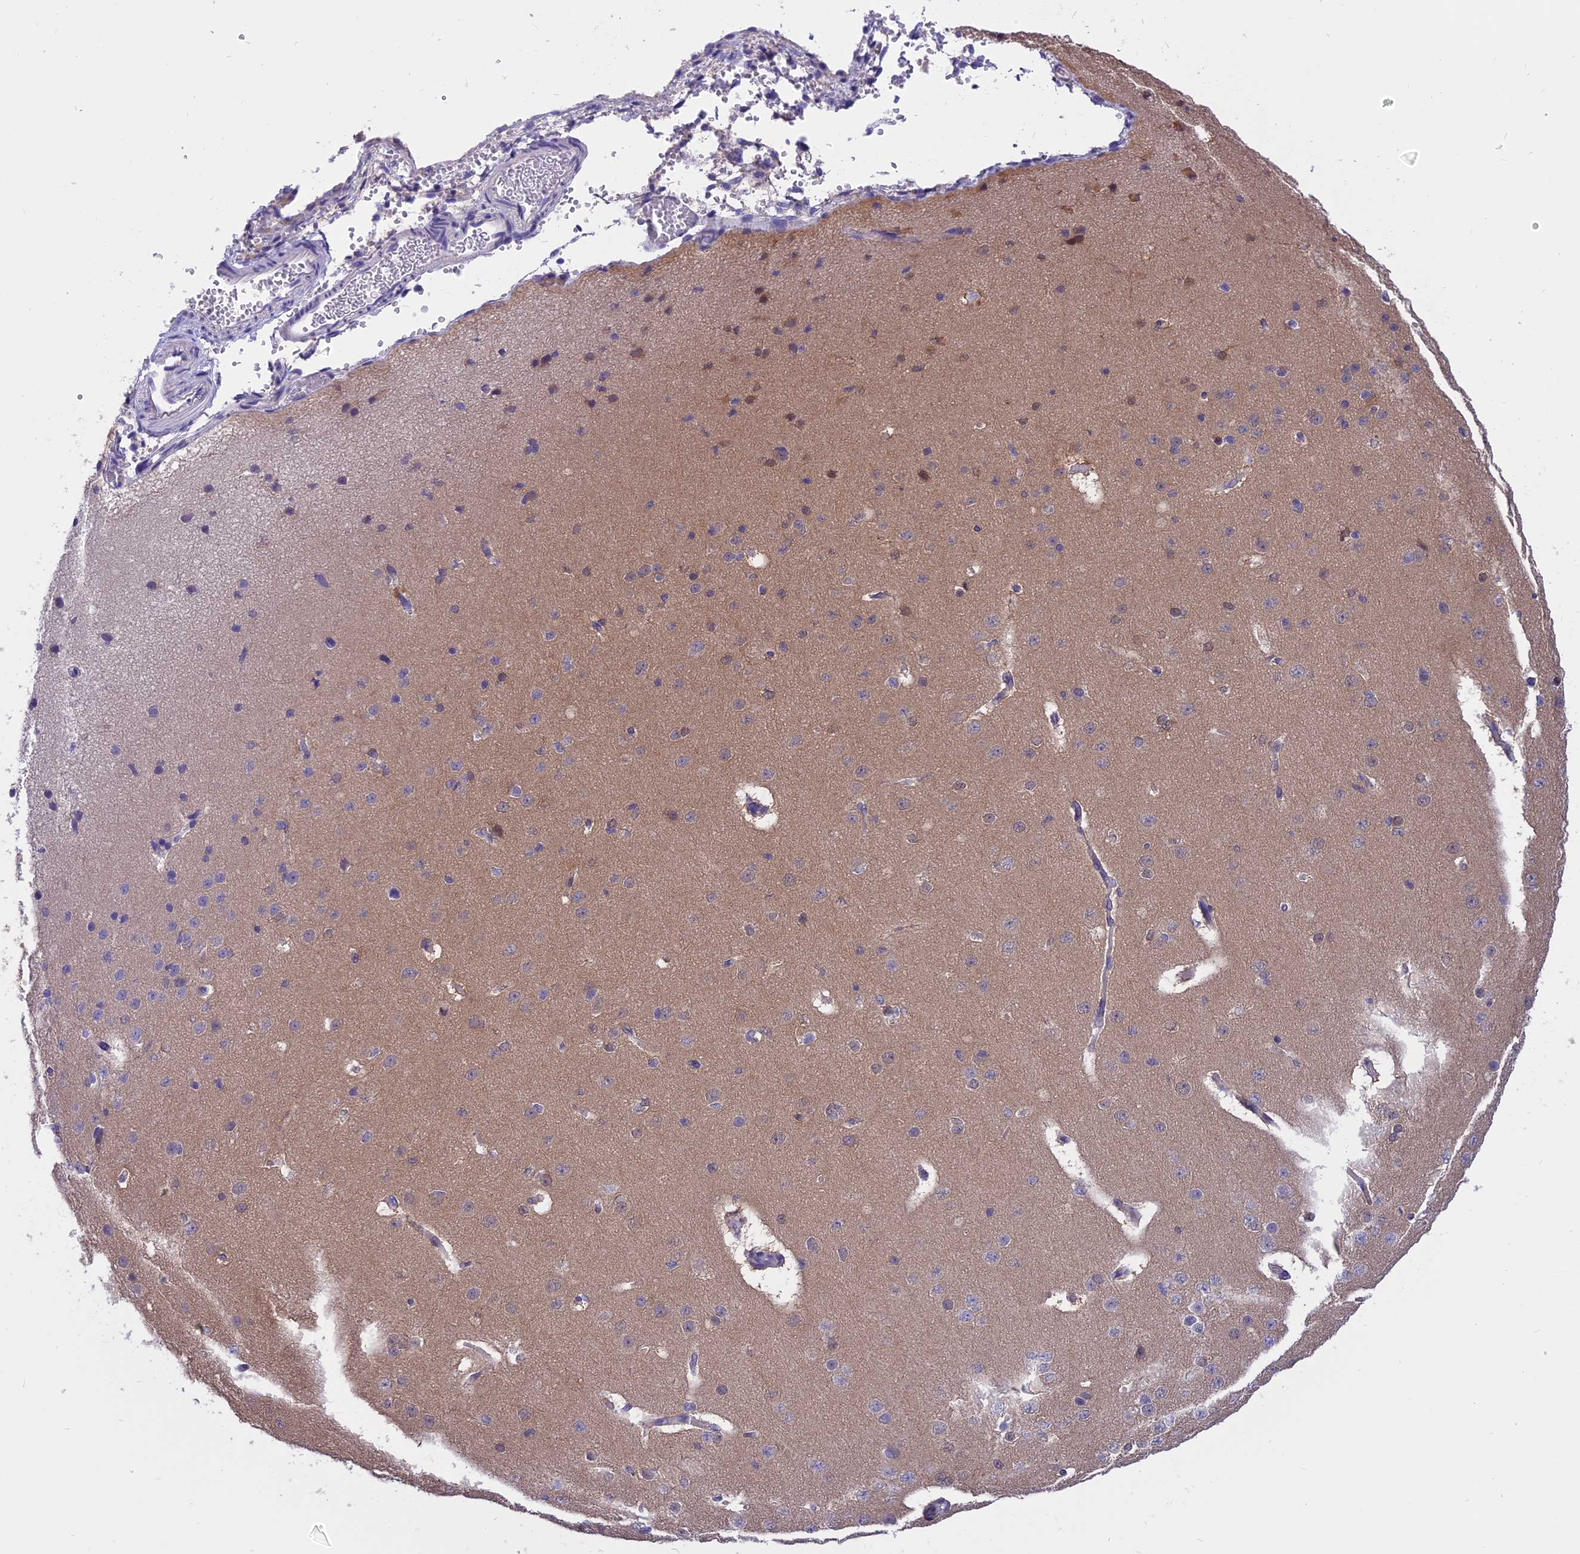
{"staining": {"intensity": "negative", "quantity": "none", "location": "none"}, "tissue": "cerebral cortex", "cell_type": "Endothelial cells", "image_type": "normal", "snomed": [{"axis": "morphology", "description": "Normal tissue, NOS"}, {"axis": "morphology", "description": "Developmental malformation"}, {"axis": "topography", "description": "Cerebral cortex"}], "caption": "The histopathology image demonstrates no staining of endothelial cells in benign cerebral cortex. (DAB (3,3'-diaminobenzidine) immunohistochemistry with hematoxylin counter stain).", "gene": "STUB1", "patient": {"sex": "female", "age": 30}}